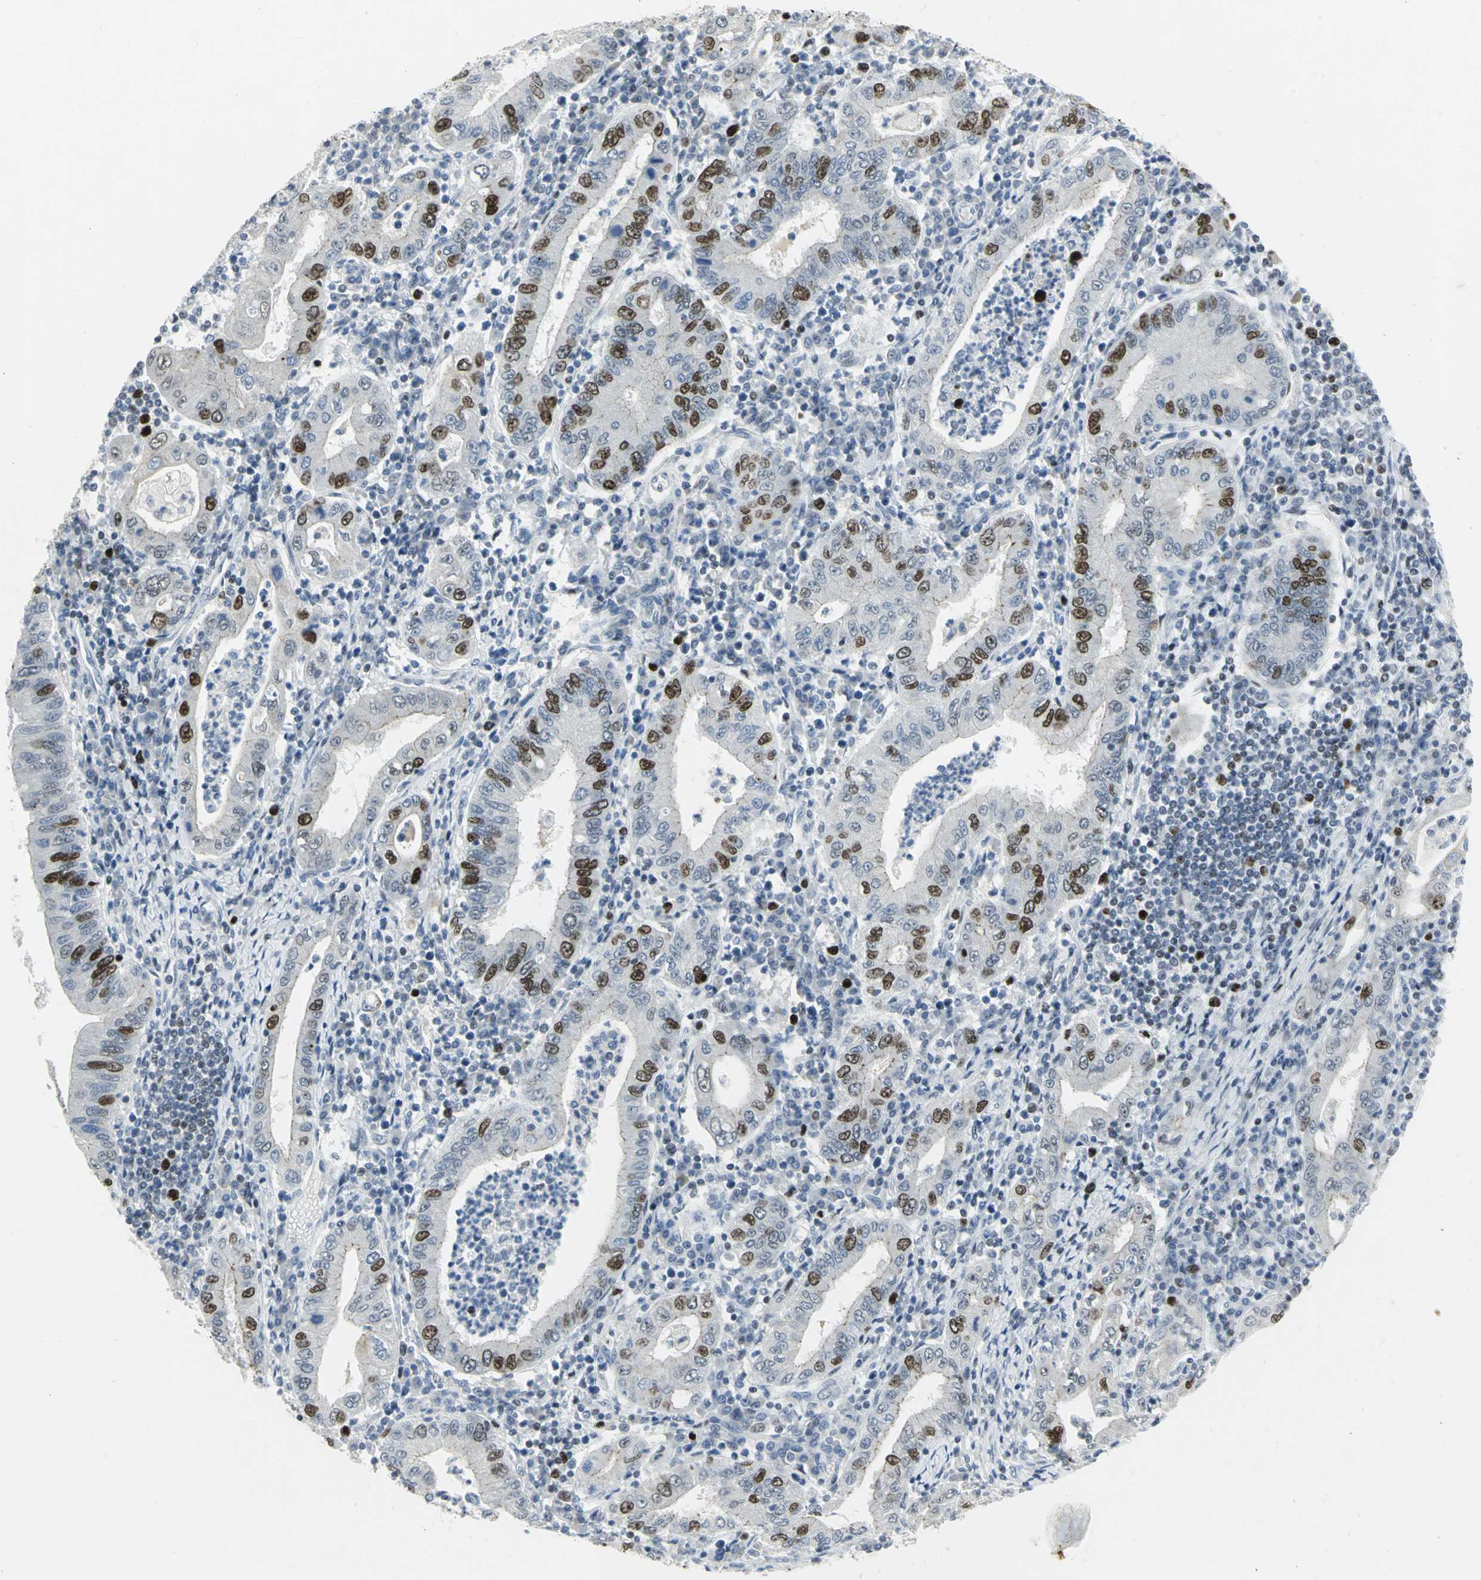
{"staining": {"intensity": "strong", "quantity": "25%-75%", "location": "nuclear"}, "tissue": "stomach cancer", "cell_type": "Tumor cells", "image_type": "cancer", "snomed": [{"axis": "morphology", "description": "Normal tissue, NOS"}, {"axis": "morphology", "description": "Adenocarcinoma, NOS"}, {"axis": "topography", "description": "Esophagus"}, {"axis": "topography", "description": "Stomach, upper"}, {"axis": "topography", "description": "Peripheral nerve tissue"}], "caption": "Protein staining of stomach cancer (adenocarcinoma) tissue displays strong nuclear positivity in approximately 25%-75% of tumor cells.", "gene": "RPA1", "patient": {"sex": "male", "age": 62}}